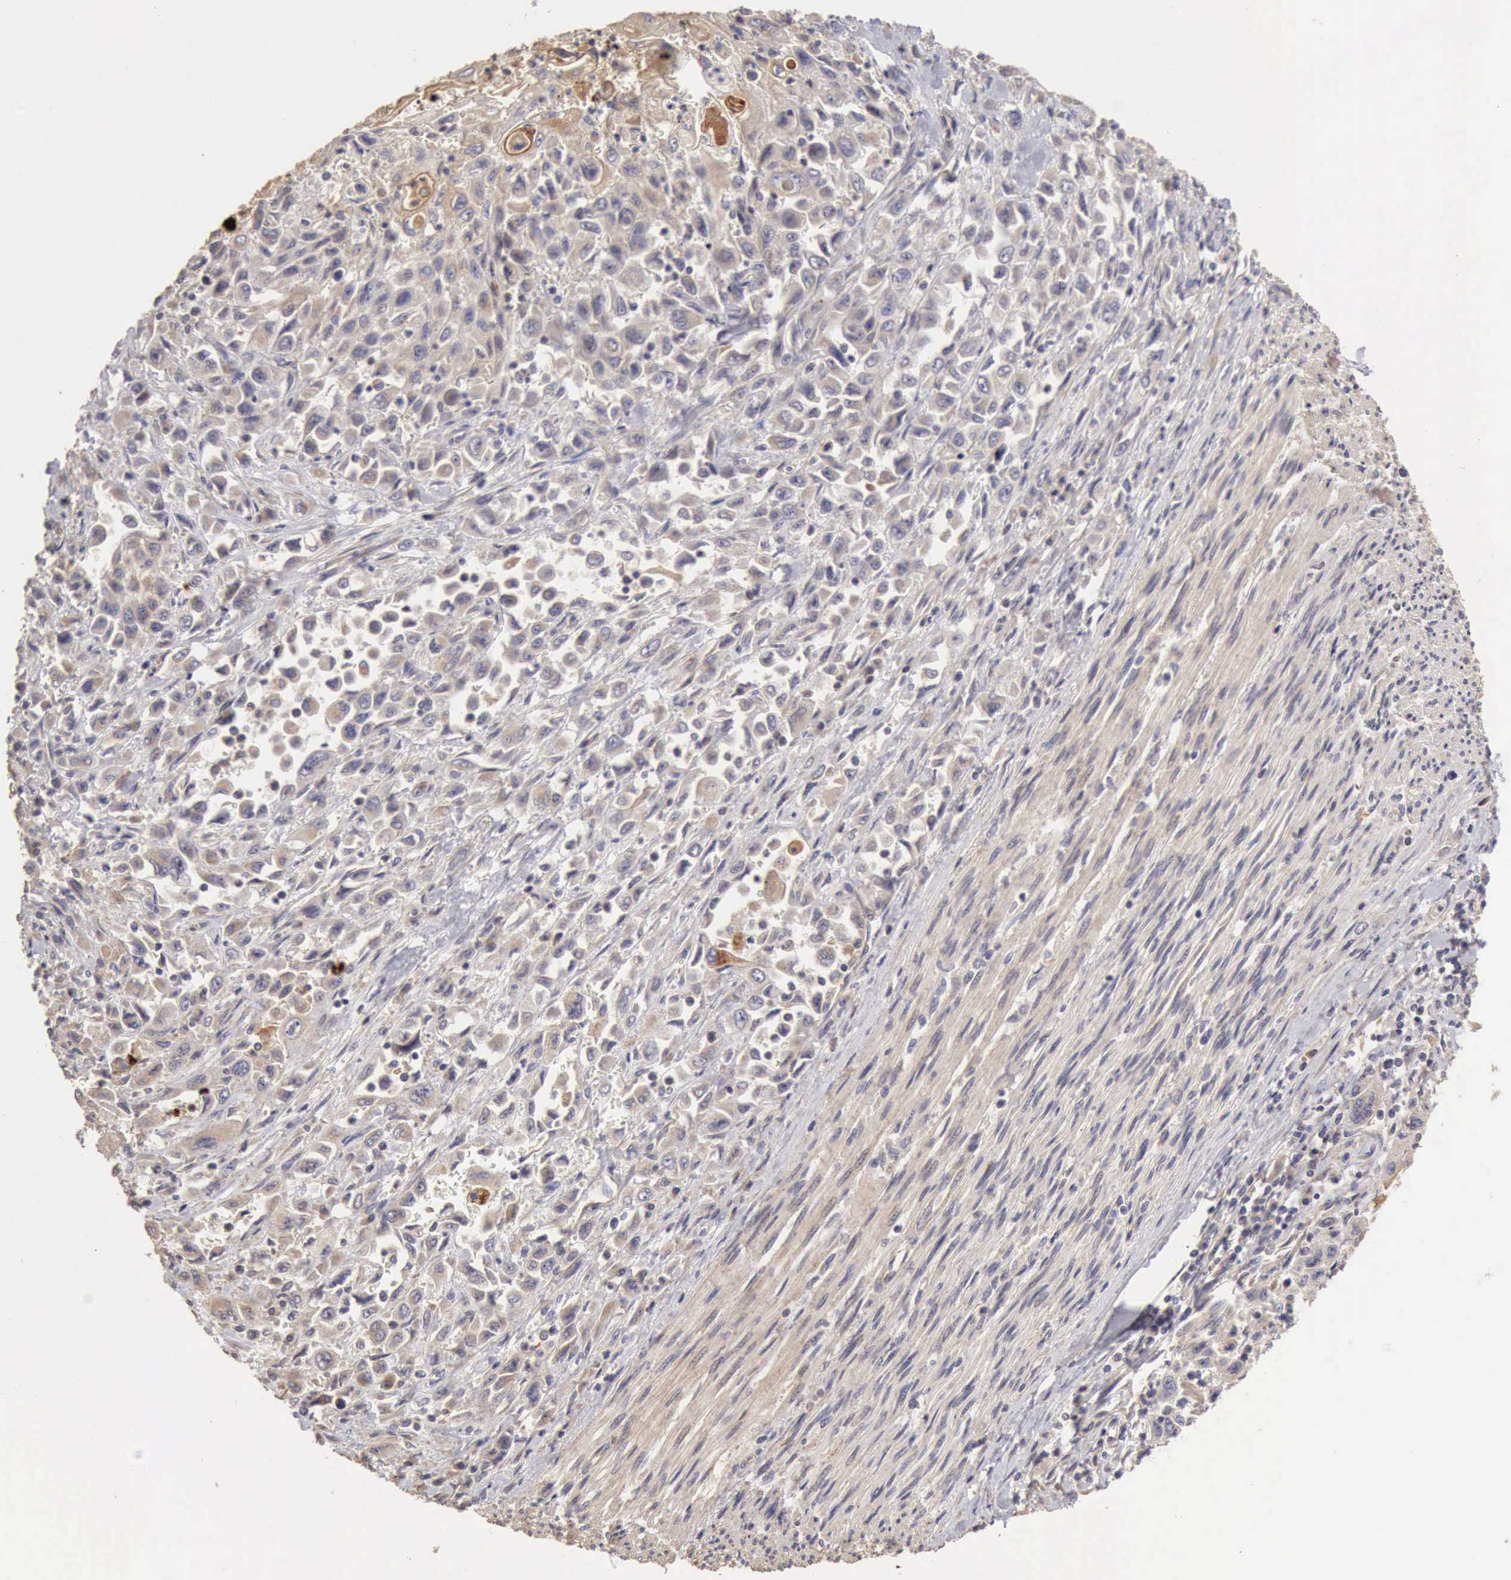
{"staining": {"intensity": "negative", "quantity": "none", "location": "none"}, "tissue": "pancreatic cancer", "cell_type": "Tumor cells", "image_type": "cancer", "snomed": [{"axis": "morphology", "description": "Adenocarcinoma, NOS"}, {"axis": "topography", "description": "Pancreas"}], "caption": "Tumor cells are negative for brown protein staining in pancreatic adenocarcinoma.", "gene": "BMX", "patient": {"sex": "male", "age": 70}}